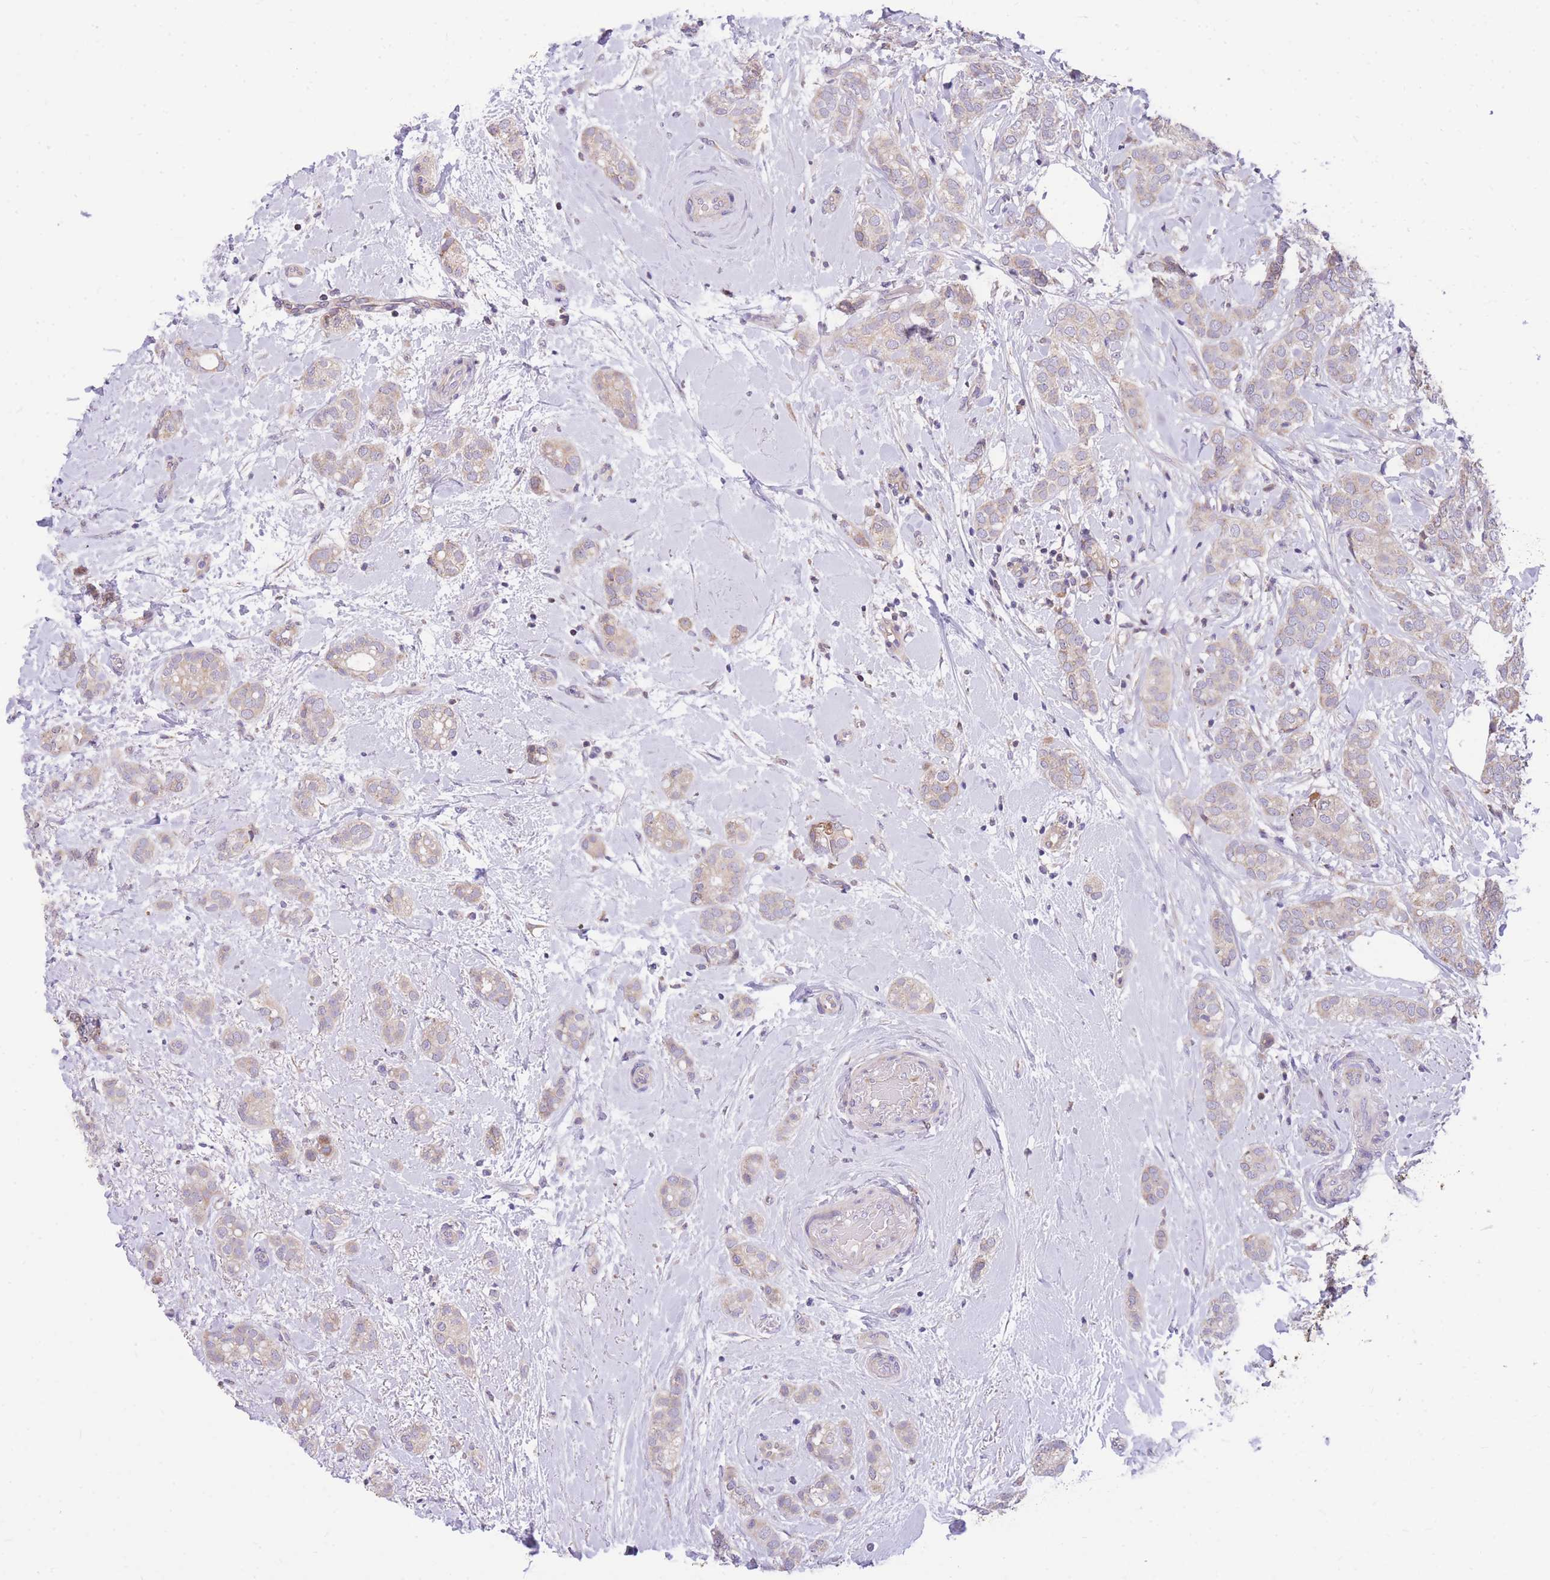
{"staining": {"intensity": "weak", "quantity": "<25%", "location": "cytoplasmic/membranous"}, "tissue": "breast cancer", "cell_type": "Tumor cells", "image_type": "cancer", "snomed": [{"axis": "morphology", "description": "Duct carcinoma"}, {"axis": "topography", "description": "Breast"}], "caption": "This is a micrograph of immunohistochemistry staining of breast cancer (infiltrating ductal carcinoma), which shows no staining in tumor cells.", "gene": "TOPAZ1", "patient": {"sex": "female", "age": 73}}